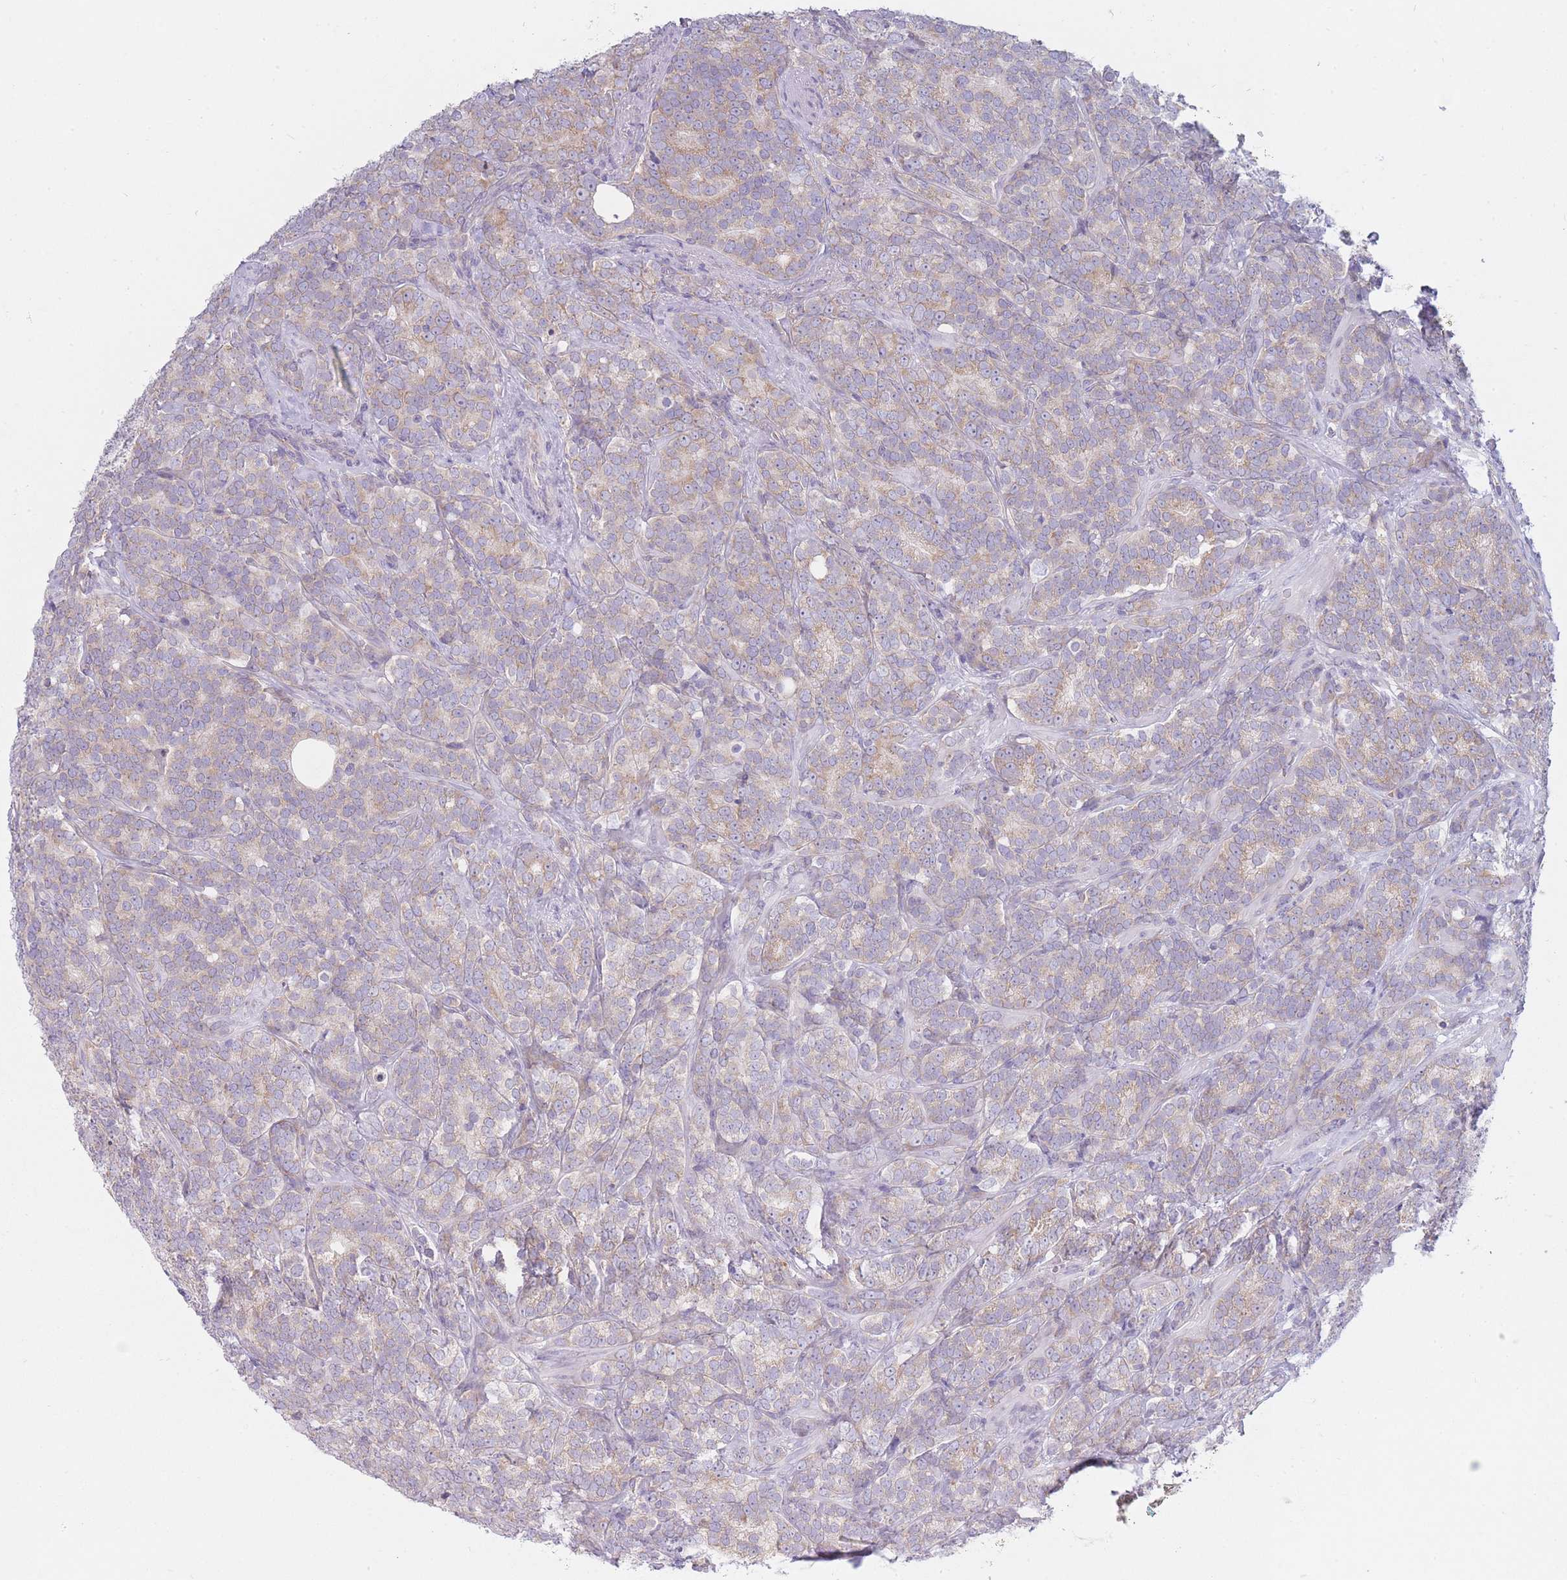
{"staining": {"intensity": "weak", "quantity": "25%-75%", "location": "cytoplasmic/membranous"}, "tissue": "prostate cancer", "cell_type": "Tumor cells", "image_type": "cancer", "snomed": [{"axis": "morphology", "description": "Adenocarcinoma, High grade"}, {"axis": "topography", "description": "Prostate"}], "caption": "Prostate cancer stained with a brown dye reveals weak cytoplasmic/membranous positive expression in approximately 25%-75% of tumor cells.", "gene": "OR5L2", "patient": {"sex": "male", "age": 64}}